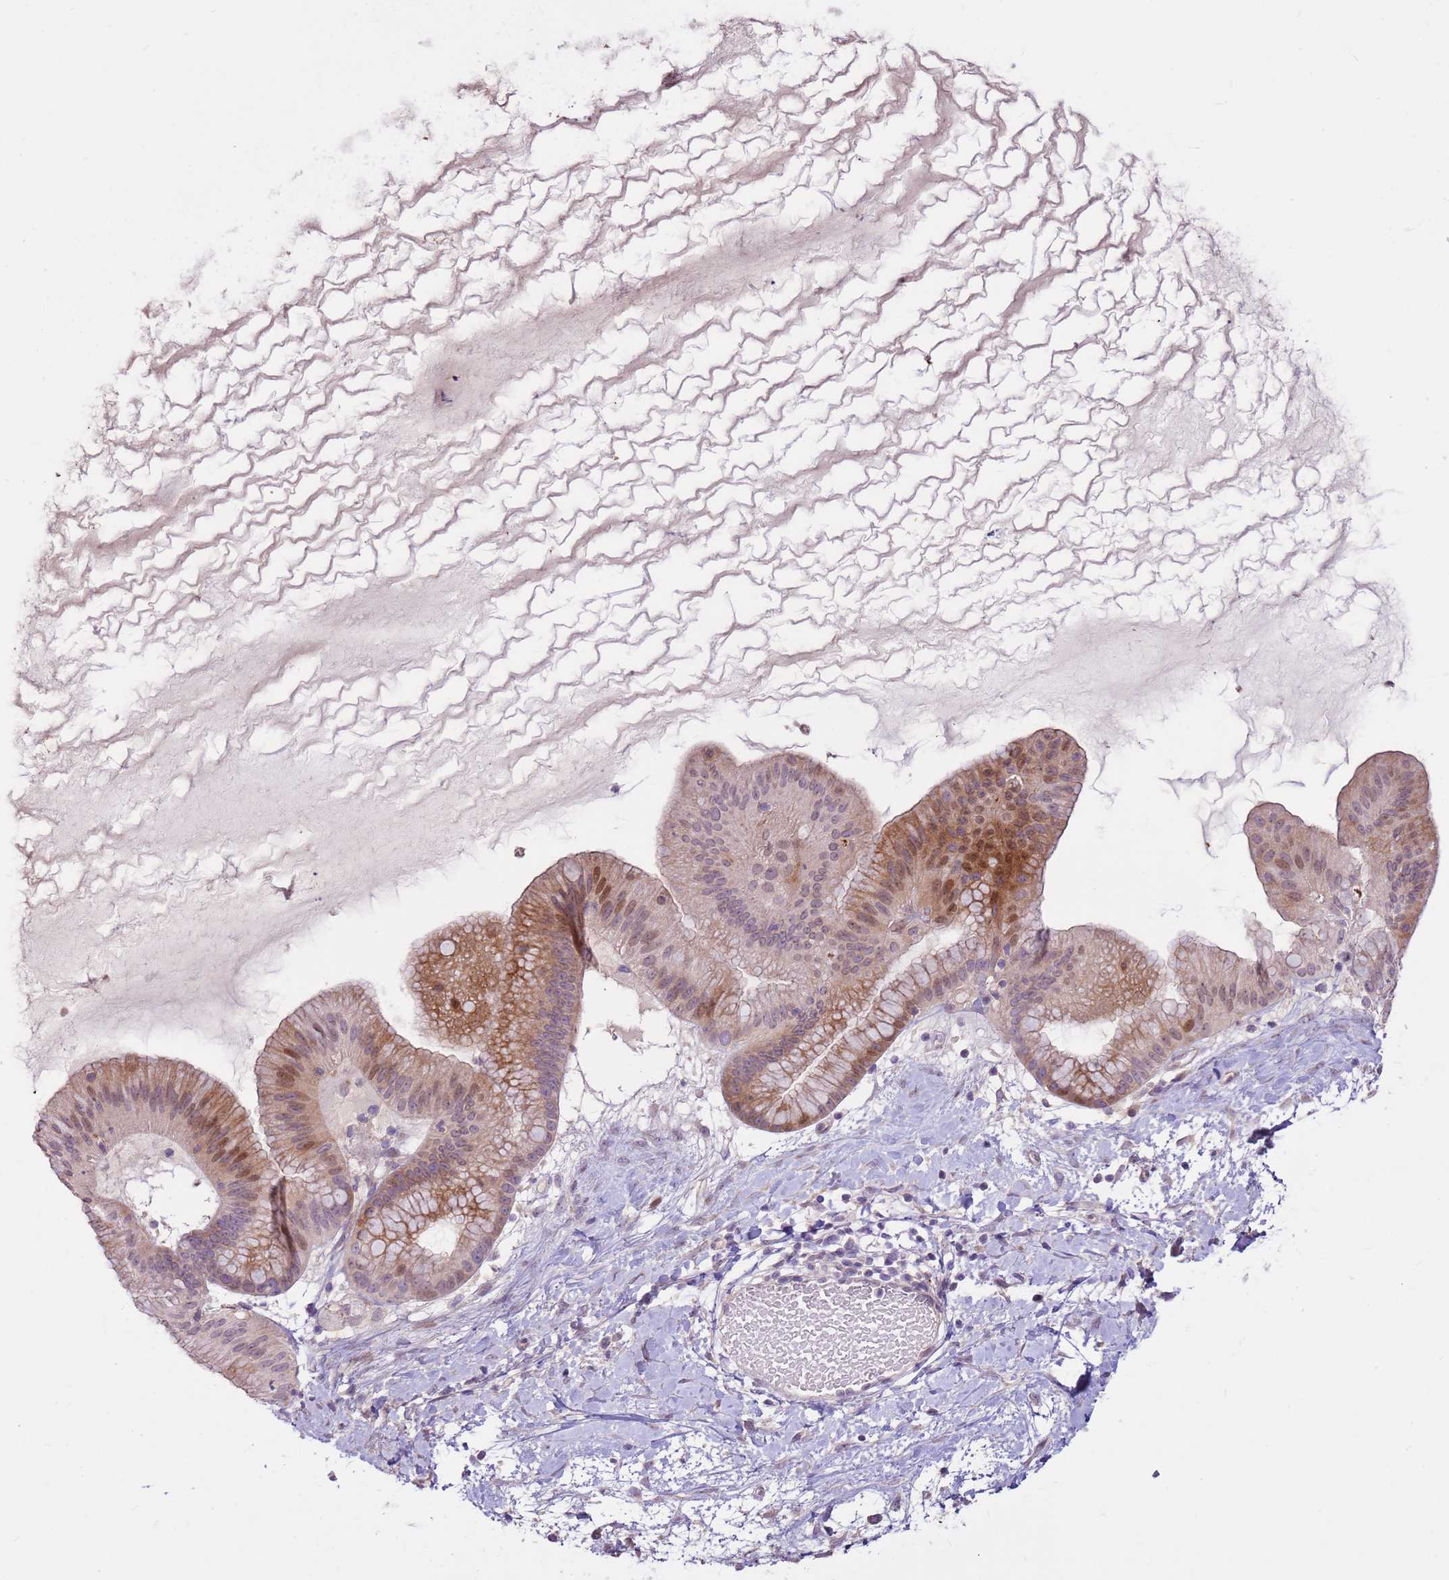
{"staining": {"intensity": "moderate", "quantity": "<25%", "location": "cytoplasmic/membranous,nuclear"}, "tissue": "ovarian cancer", "cell_type": "Tumor cells", "image_type": "cancer", "snomed": [{"axis": "morphology", "description": "Cystadenocarcinoma, mucinous, NOS"}, {"axis": "topography", "description": "Ovary"}], "caption": "Ovarian mucinous cystadenocarcinoma was stained to show a protein in brown. There is low levels of moderate cytoplasmic/membranous and nuclear positivity in approximately <25% of tumor cells.", "gene": "LGI4", "patient": {"sex": "female", "age": 61}}